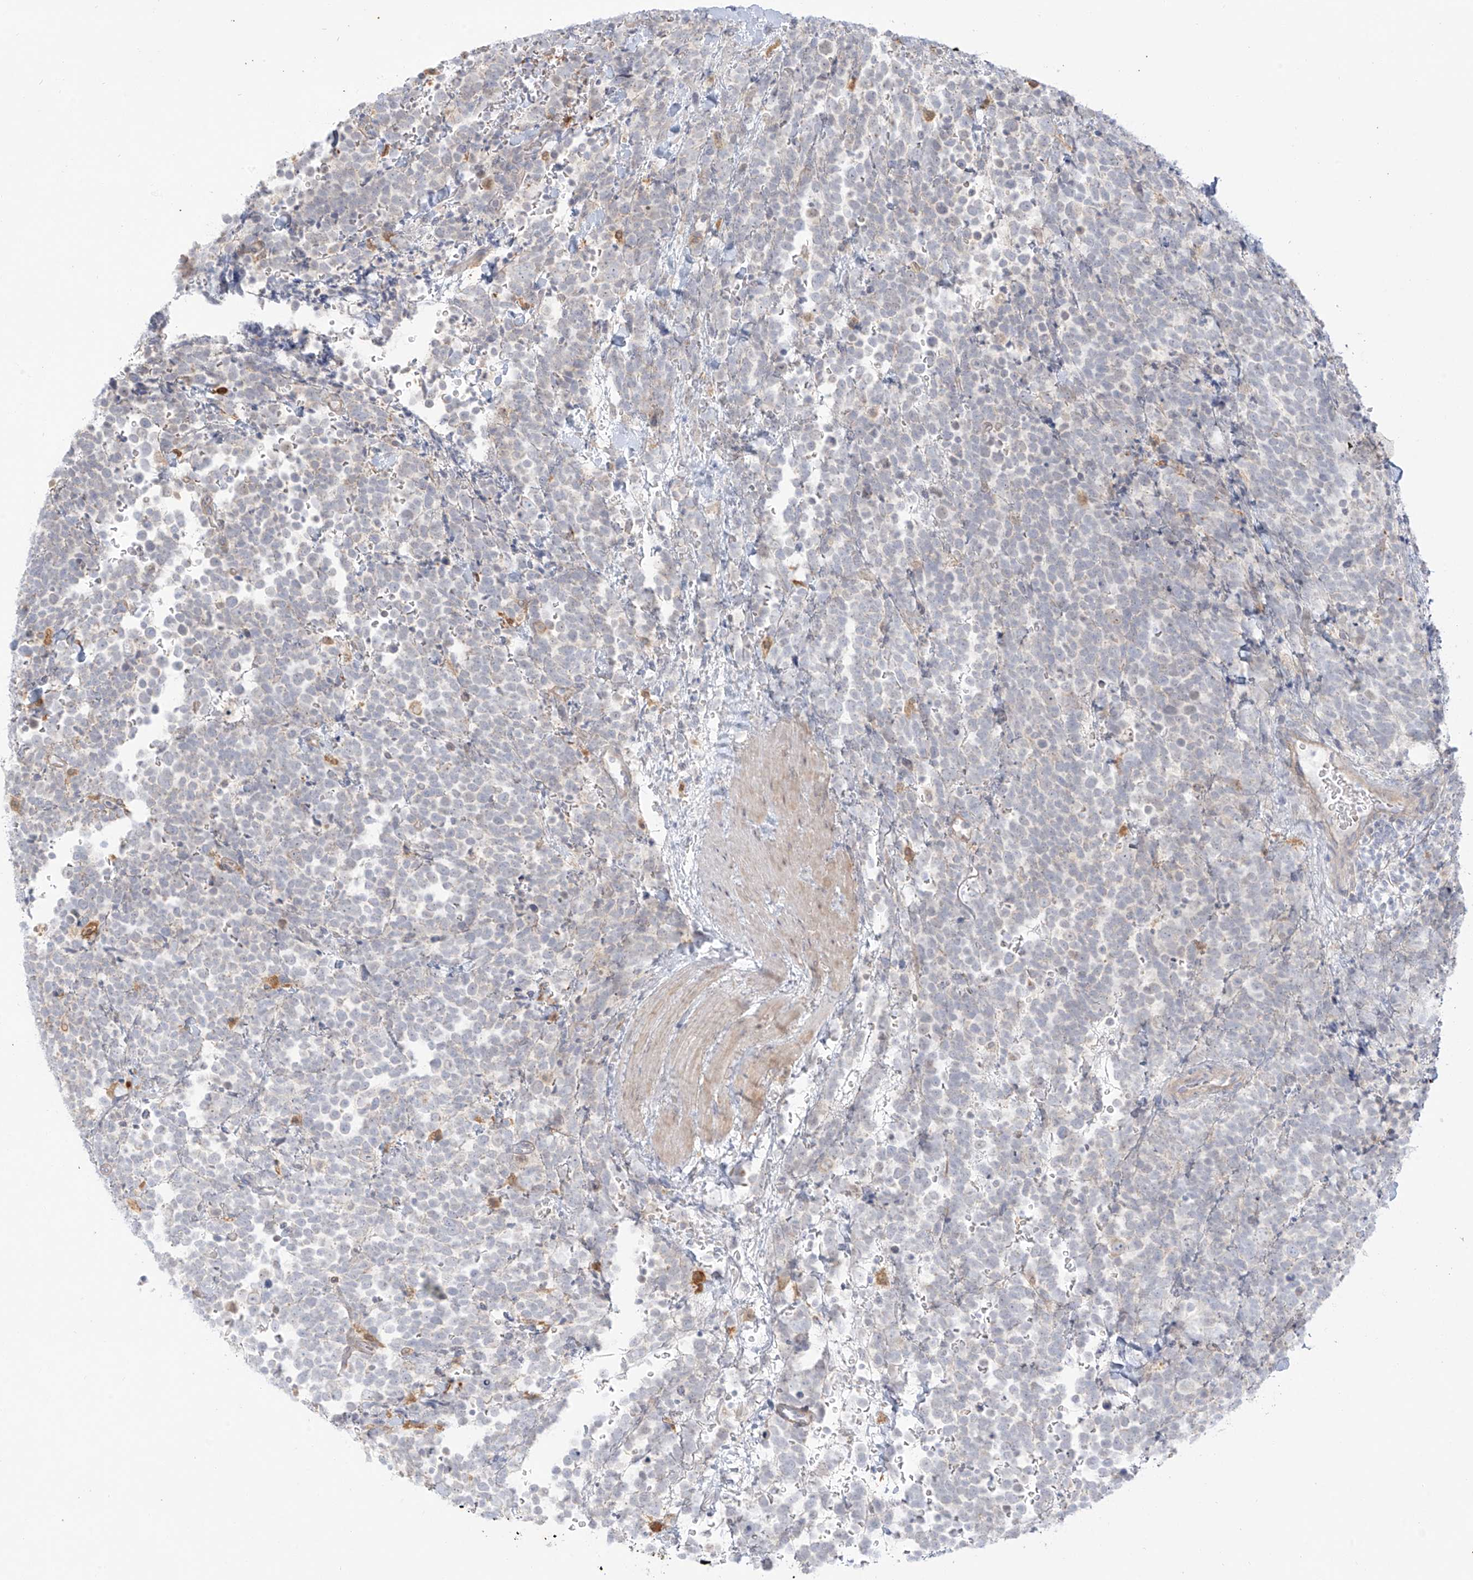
{"staining": {"intensity": "negative", "quantity": "none", "location": "none"}, "tissue": "urothelial cancer", "cell_type": "Tumor cells", "image_type": "cancer", "snomed": [{"axis": "morphology", "description": "Urothelial carcinoma, High grade"}, {"axis": "topography", "description": "Urinary bladder"}], "caption": "High power microscopy image of an IHC image of high-grade urothelial carcinoma, revealing no significant staining in tumor cells.", "gene": "UPK1B", "patient": {"sex": "female", "age": 82}}